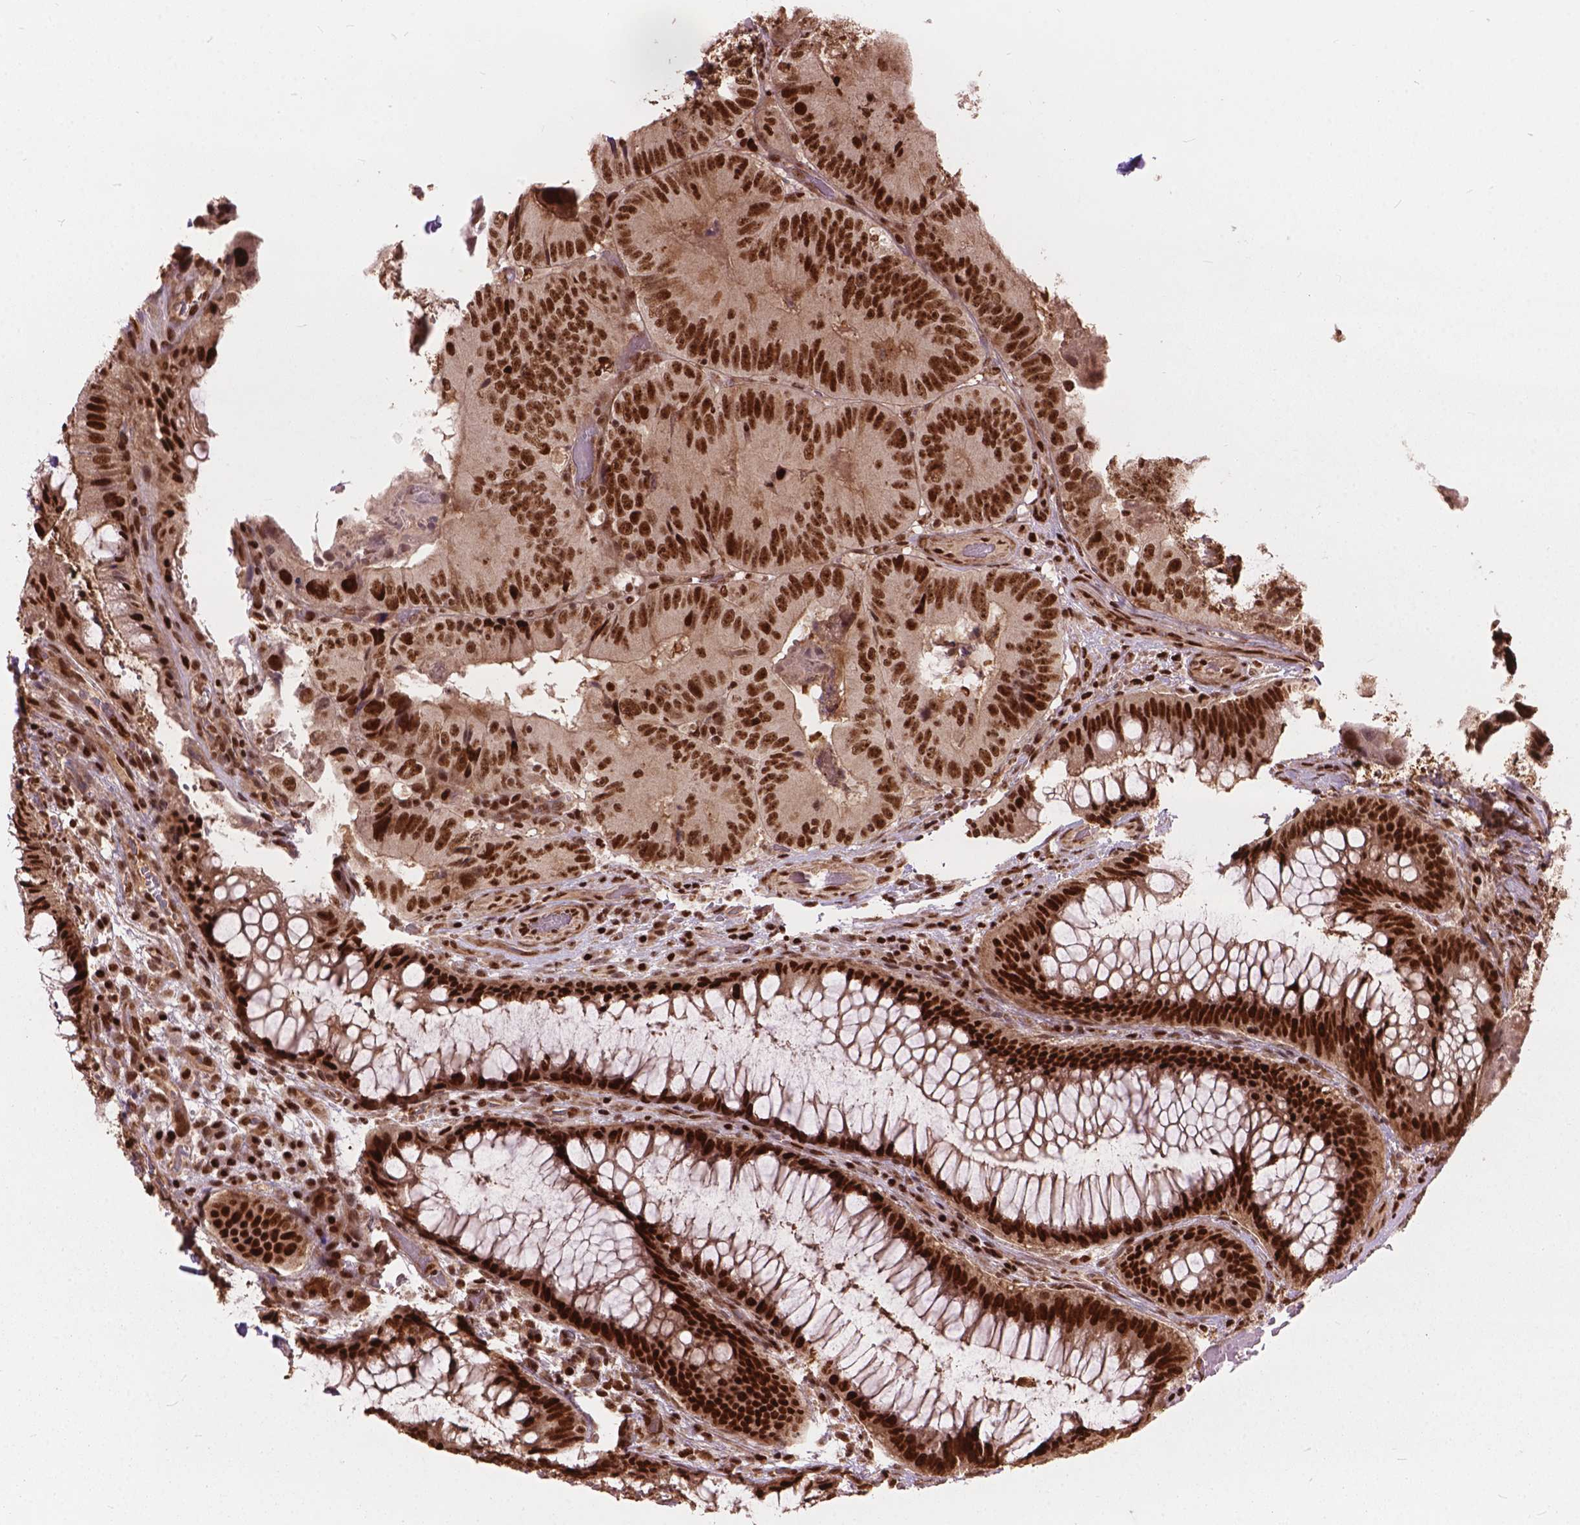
{"staining": {"intensity": "moderate", "quantity": ">75%", "location": "nuclear"}, "tissue": "colorectal cancer", "cell_type": "Tumor cells", "image_type": "cancer", "snomed": [{"axis": "morphology", "description": "Adenocarcinoma, NOS"}, {"axis": "topography", "description": "Colon"}], "caption": "Protein staining of colorectal cancer tissue reveals moderate nuclear staining in approximately >75% of tumor cells. The protein is shown in brown color, while the nuclei are stained blue.", "gene": "ANP32B", "patient": {"sex": "female", "age": 86}}